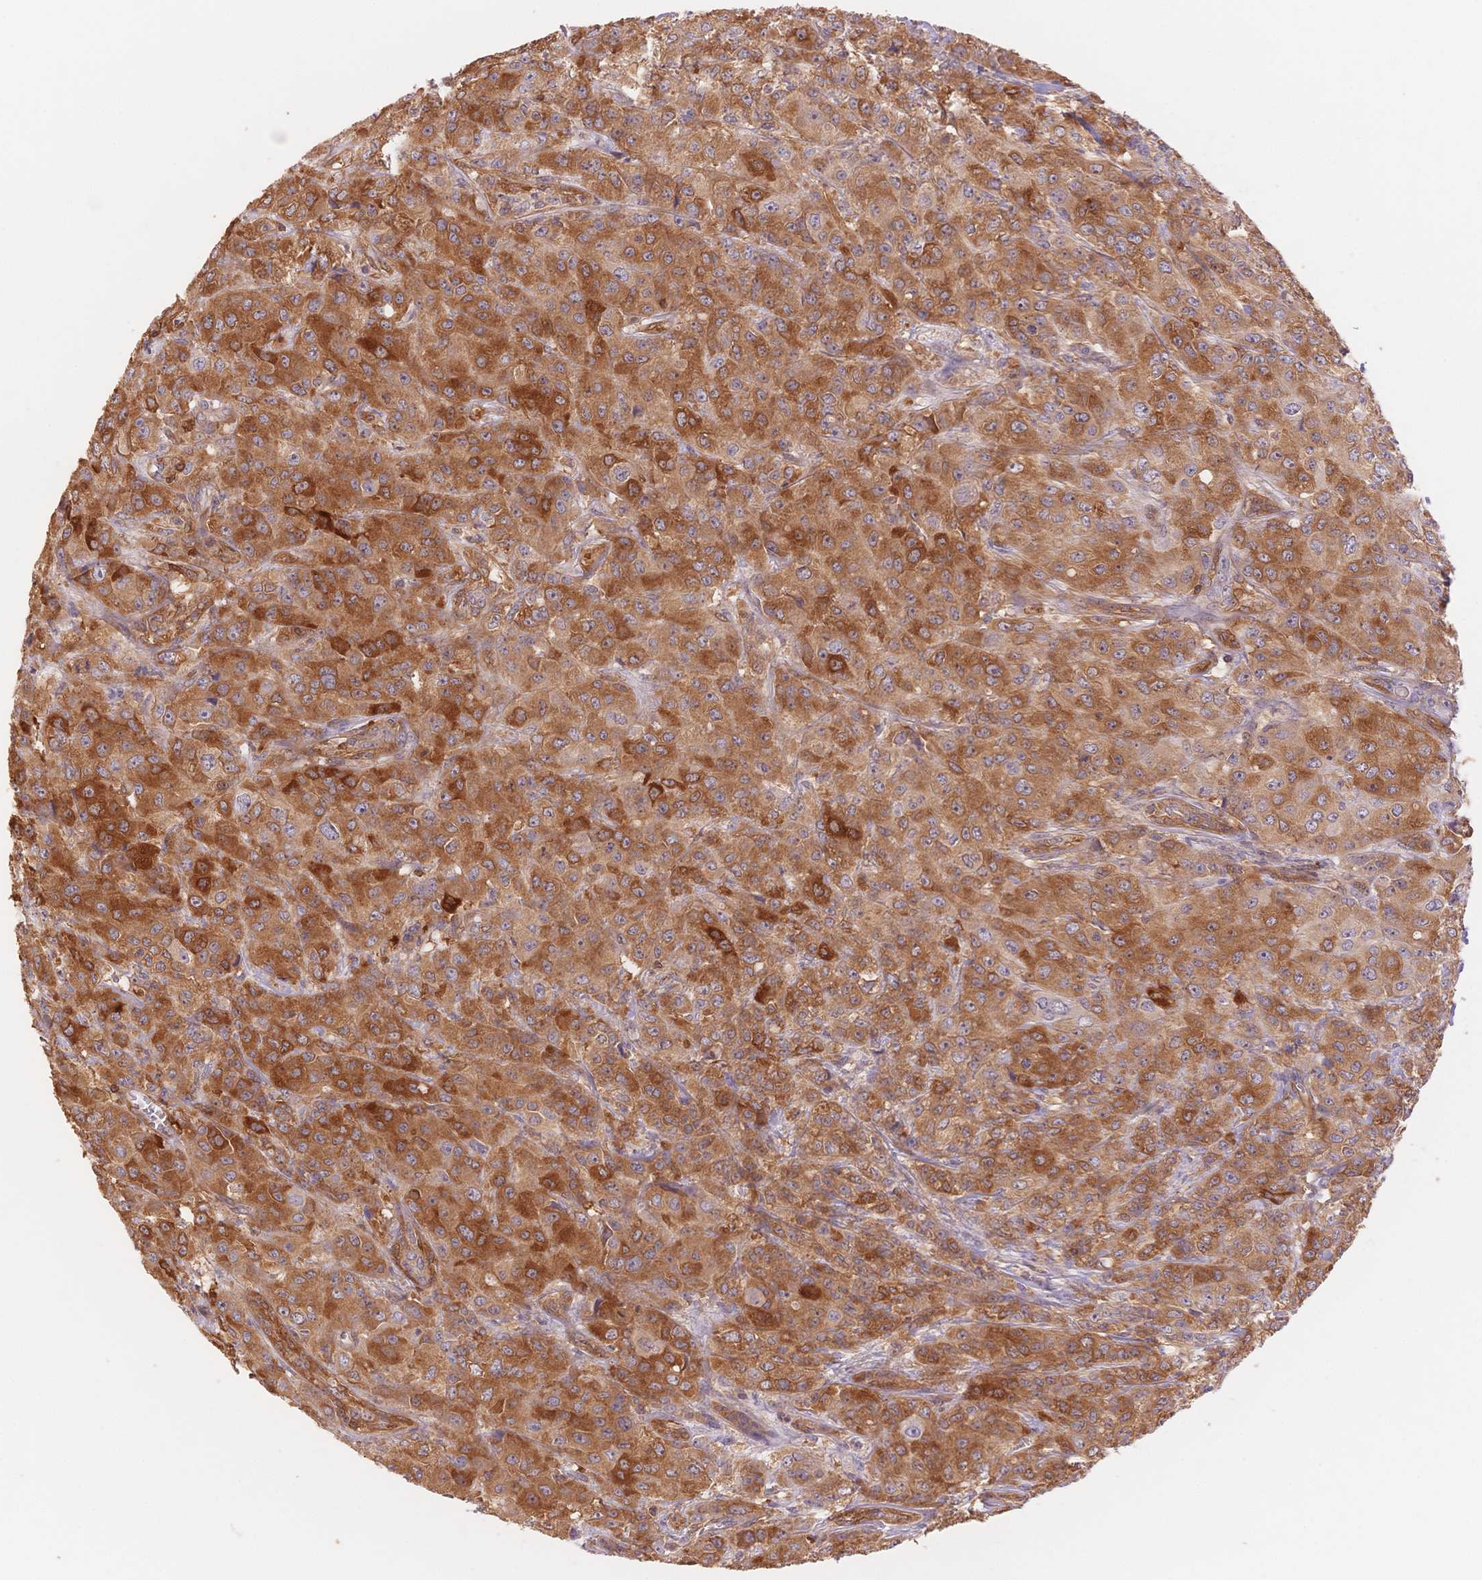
{"staining": {"intensity": "strong", "quantity": ">75%", "location": "cytoplasmic/membranous"}, "tissue": "breast cancer", "cell_type": "Tumor cells", "image_type": "cancer", "snomed": [{"axis": "morphology", "description": "Normal tissue, NOS"}, {"axis": "morphology", "description": "Duct carcinoma"}, {"axis": "topography", "description": "Breast"}], "caption": "The image shows immunohistochemical staining of breast cancer (intraductal carcinoma). There is strong cytoplasmic/membranous staining is identified in about >75% of tumor cells.", "gene": "STK39", "patient": {"sex": "female", "age": 43}}